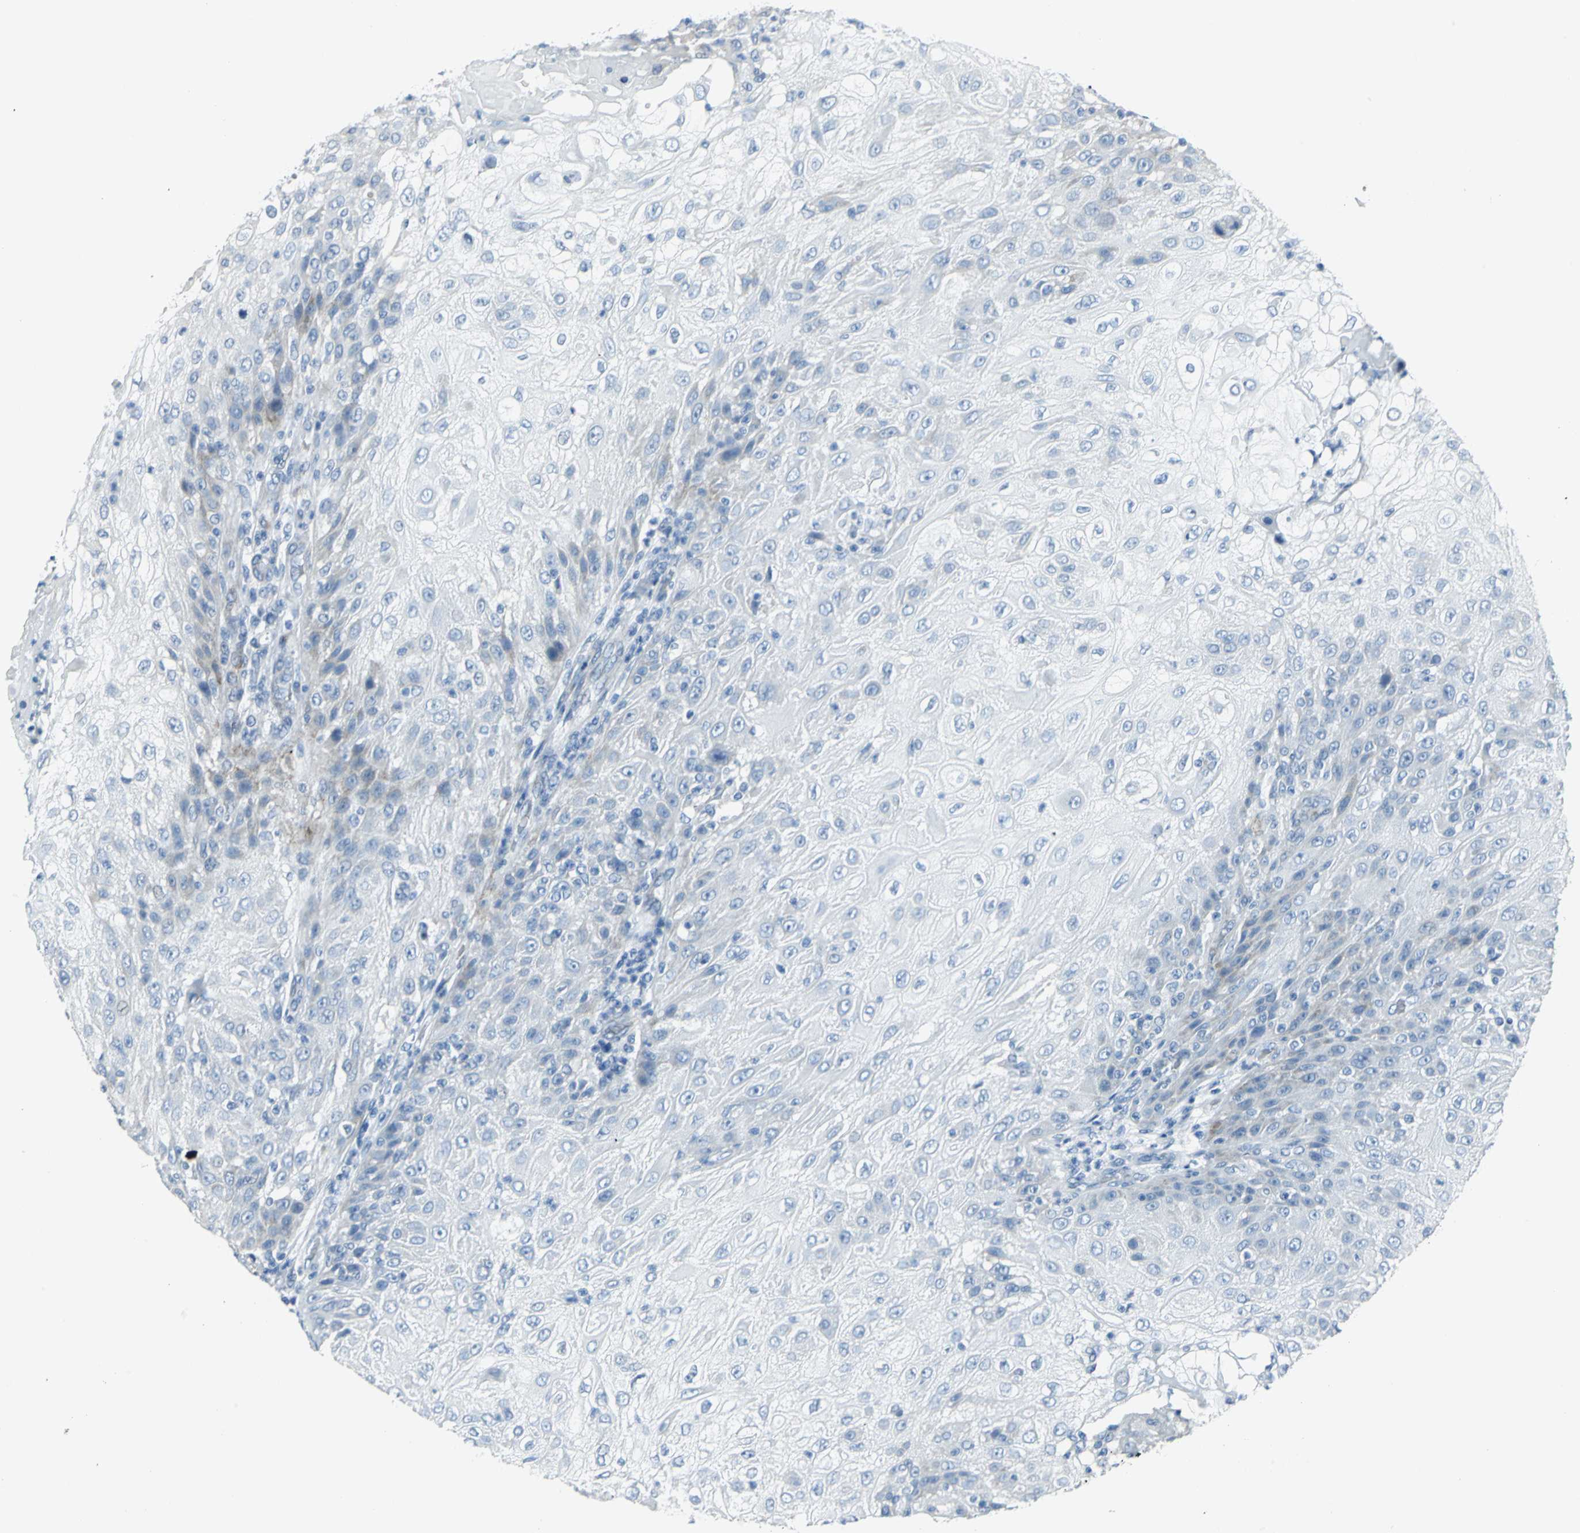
{"staining": {"intensity": "weak", "quantity": "<25%", "location": "cytoplasmic/membranous"}, "tissue": "skin cancer", "cell_type": "Tumor cells", "image_type": "cancer", "snomed": [{"axis": "morphology", "description": "Normal tissue, NOS"}, {"axis": "morphology", "description": "Squamous cell carcinoma, NOS"}, {"axis": "topography", "description": "Skin"}], "caption": "Skin cancer (squamous cell carcinoma) was stained to show a protein in brown. There is no significant expression in tumor cells.", "gene": "DNAI2", "patient": {"sex": "female", "age": 83}}